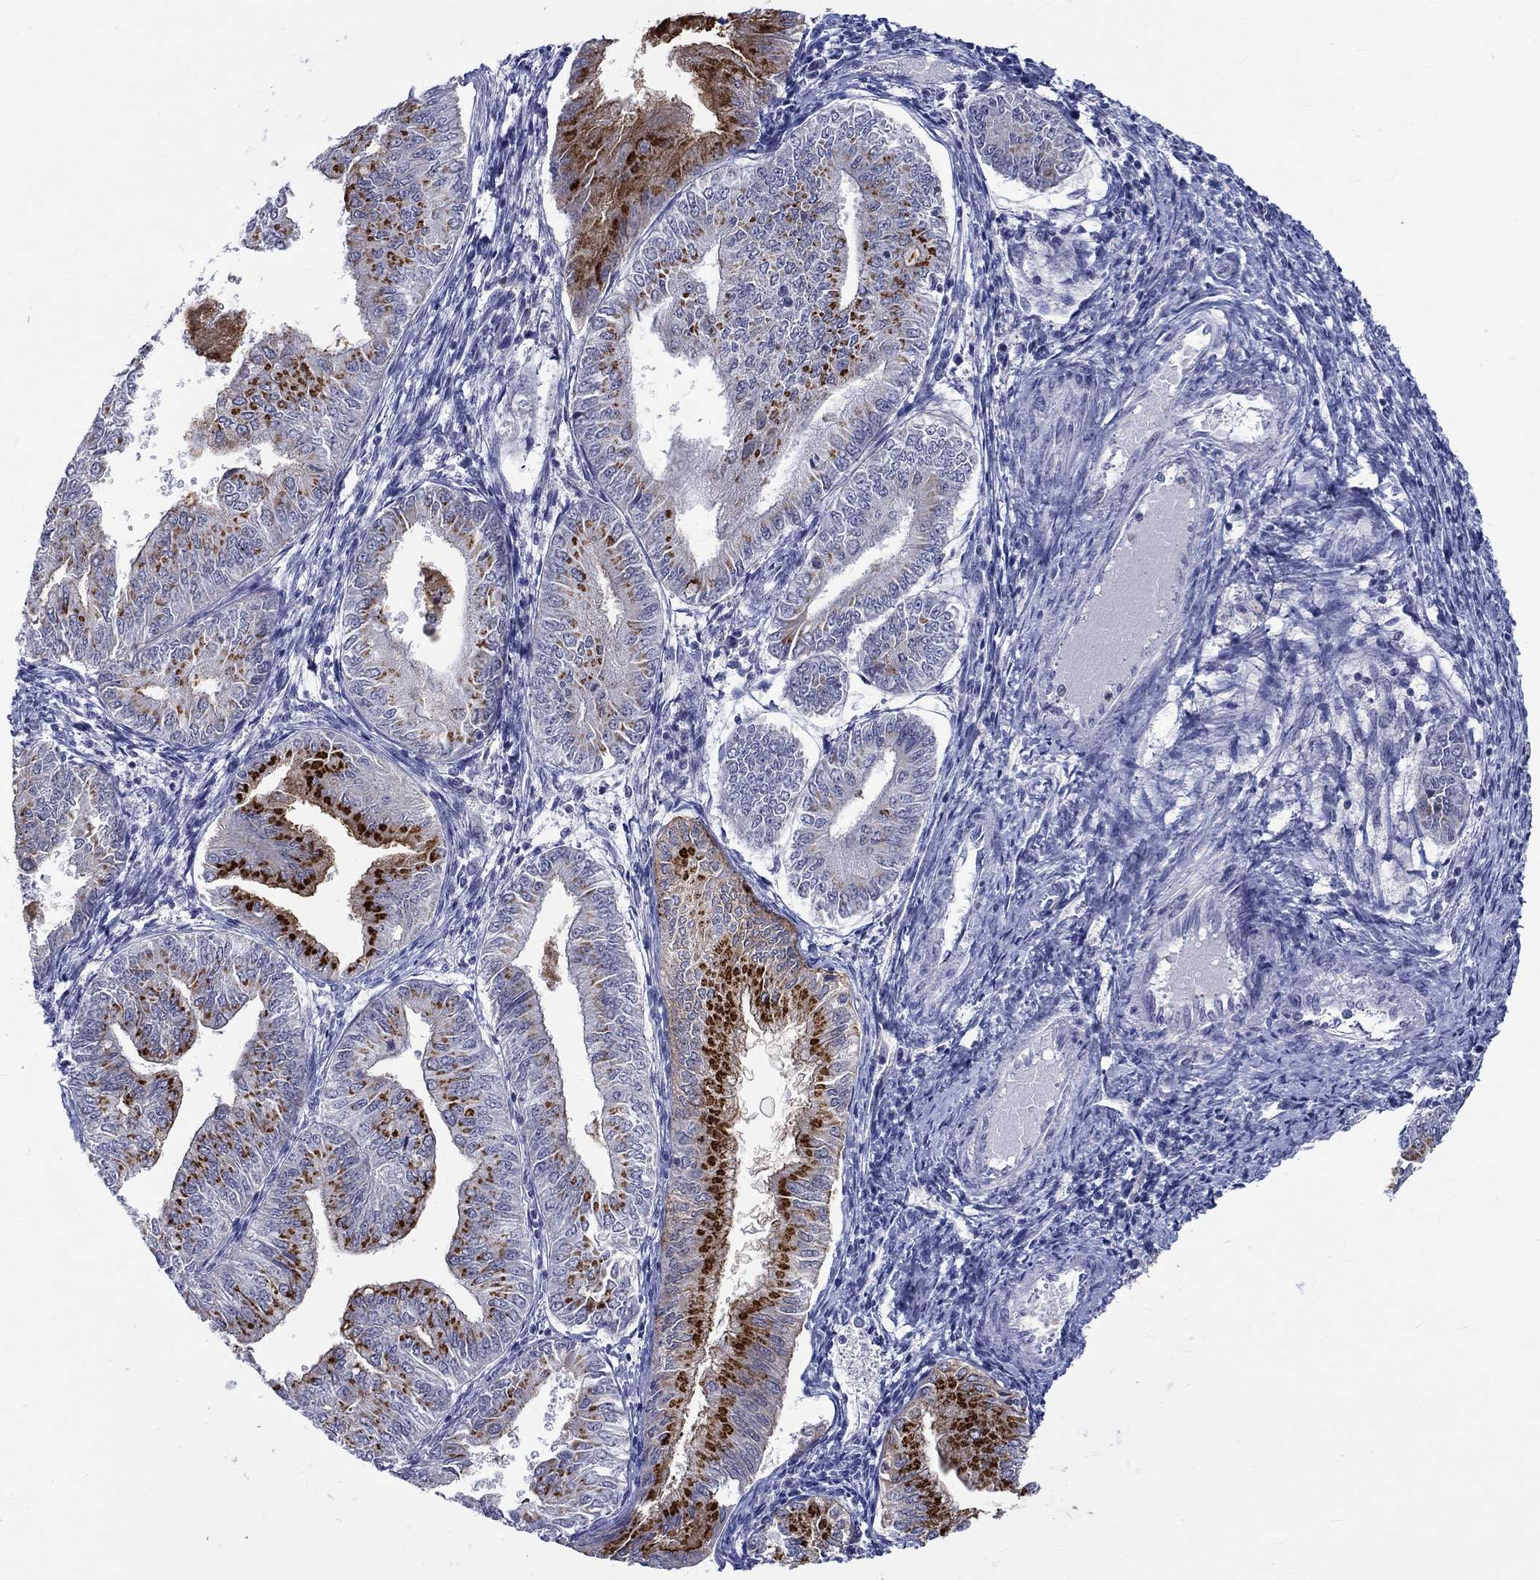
{"staining": {"intensity": "strong", "quantity": "25%-75%", "location": "cytoplasmic/membranous"}, "tissue": "endometrial cancer", "cell_type": "Tumor cells", "image_type": "cancer", "snomed": [{"axis": "morphology", "description": "Adenocarcinoma, NOS"}, {"axis": "topography", "description": "Endometrium"}], "caption": "A brown stain shows strong cytoplasmic/membranous positivity of a protein in human adenocarcinoma (endometrial) tumor cells.", "gene": "ST6GALNAC1", "patient": {"sex": "female", "age": 53}}